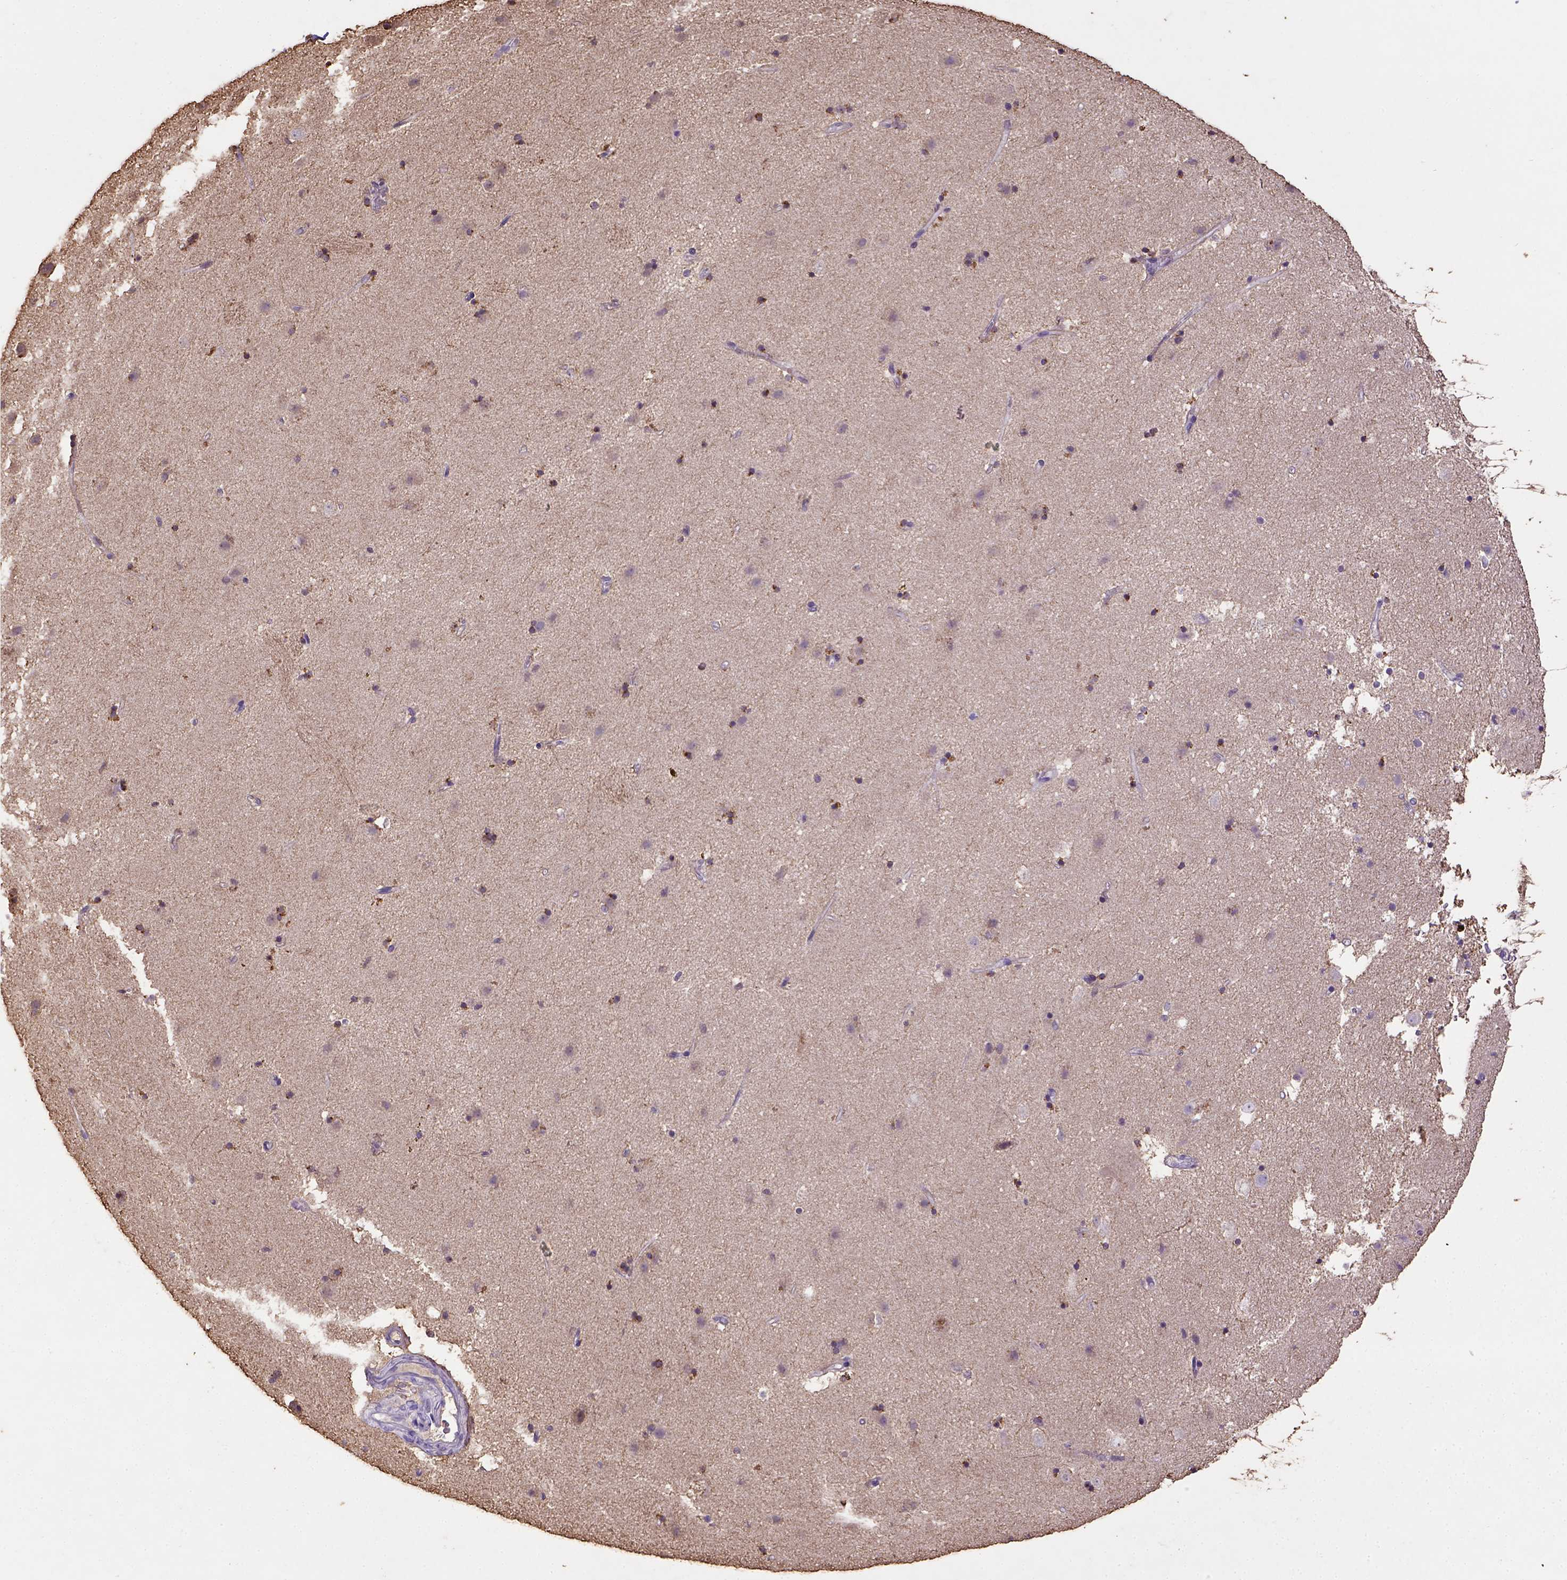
{"staining": {"intensity": "strong", "quantity": ">75%", "location": "cytoplasmic/membranous"}, "tissue": "caudate", "cell_type": "Glial cells", "image_type": "normal", "snomed": [{"axis": "morphology", "description": "Normal tissue, NOS"}, {"axis": "topography", "description": "Lateral ventricle wall"}], "caption": "A high amount of strong cytoplasmic/membranous staining is present in approximately >75% of glial cells in normal caudate.", "gene": "B3GAT1", "patient": {"sex": "female", "age": 71}}